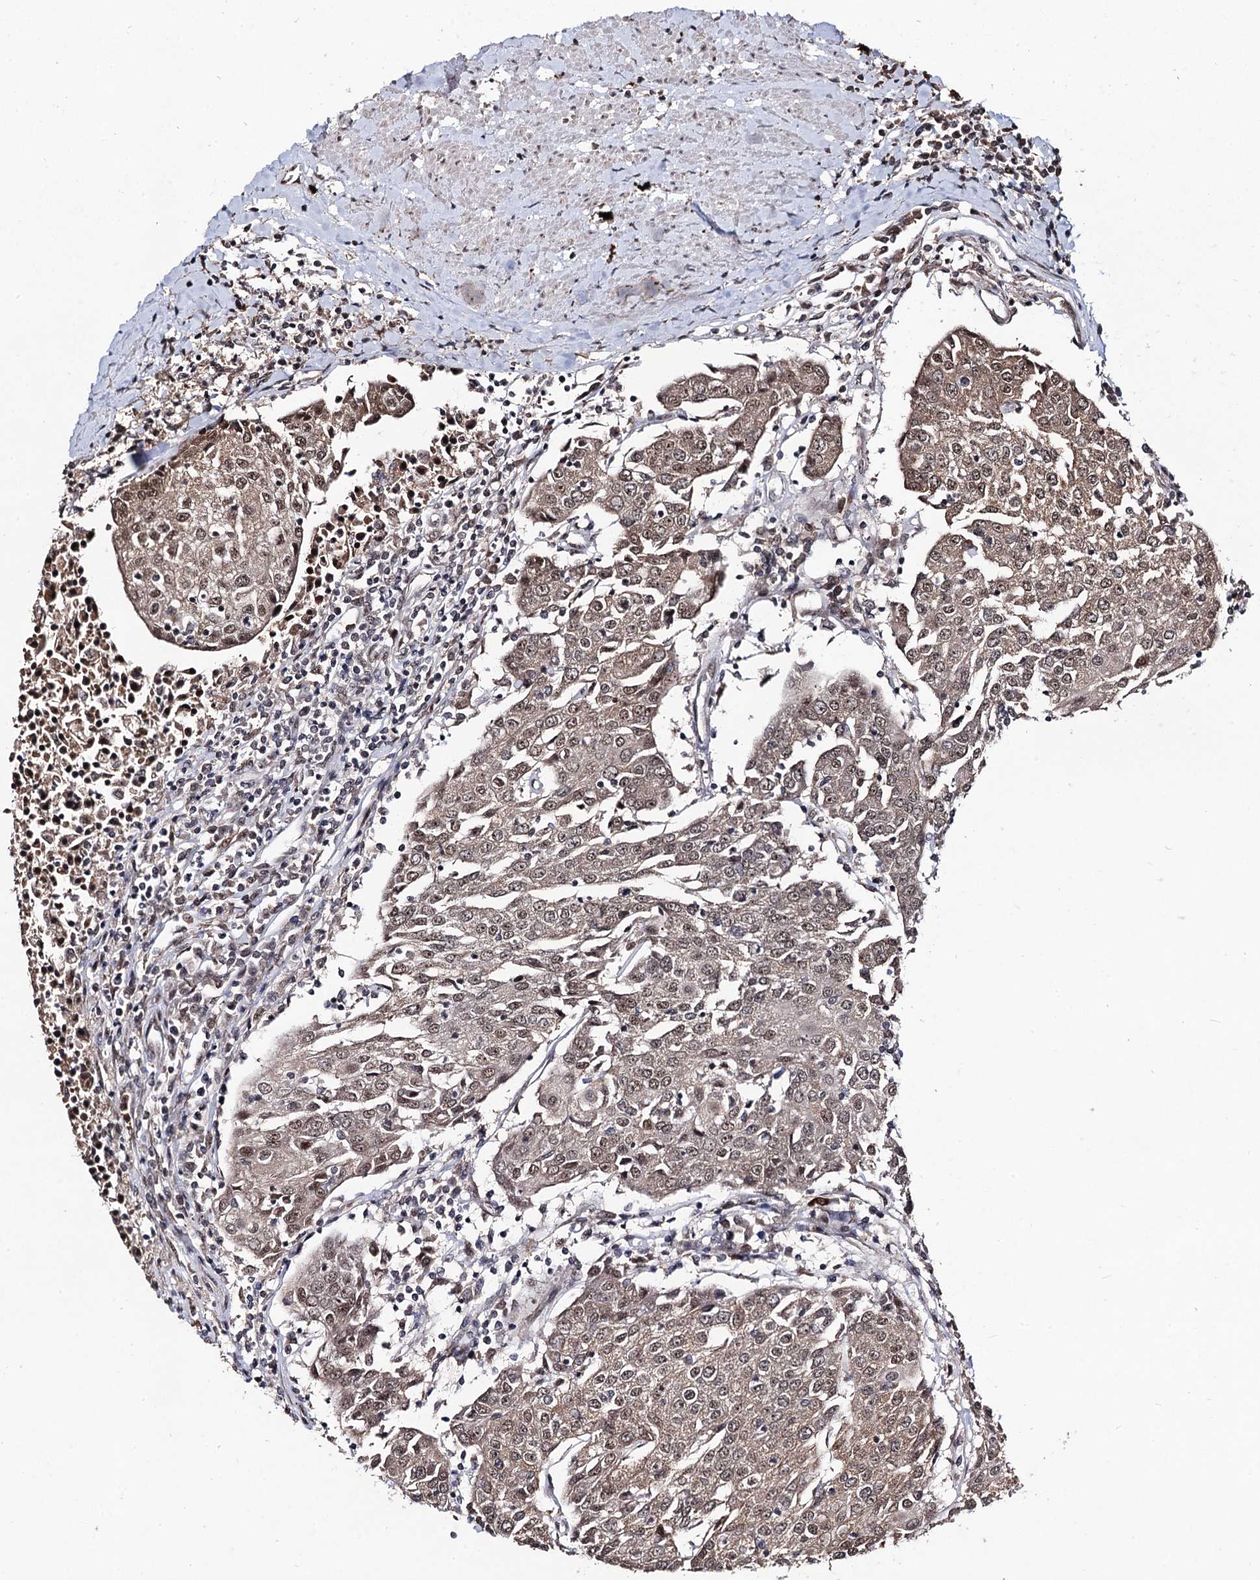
{"staining": {"intensity": "moderate", "quantity": ">75%", "location": "cytoplasmic/membranous,nuclear"}, "tissue": "urothelial cancer", "cell_type": "Tumor cells", "image_type": "cancer", "snomed": [{"axis": "morphology", "description": "Urothelial carcinoma, High grade"}, {"axis": "topography", "description": "Urinary bladder"}], "caption": "Human high-grade urothelial carcinoma stained with a protein marker exhibits moderate staining in tumor cells.", "gene": "SFSWAP", "patient": {"sex": "female", "age": 85}}